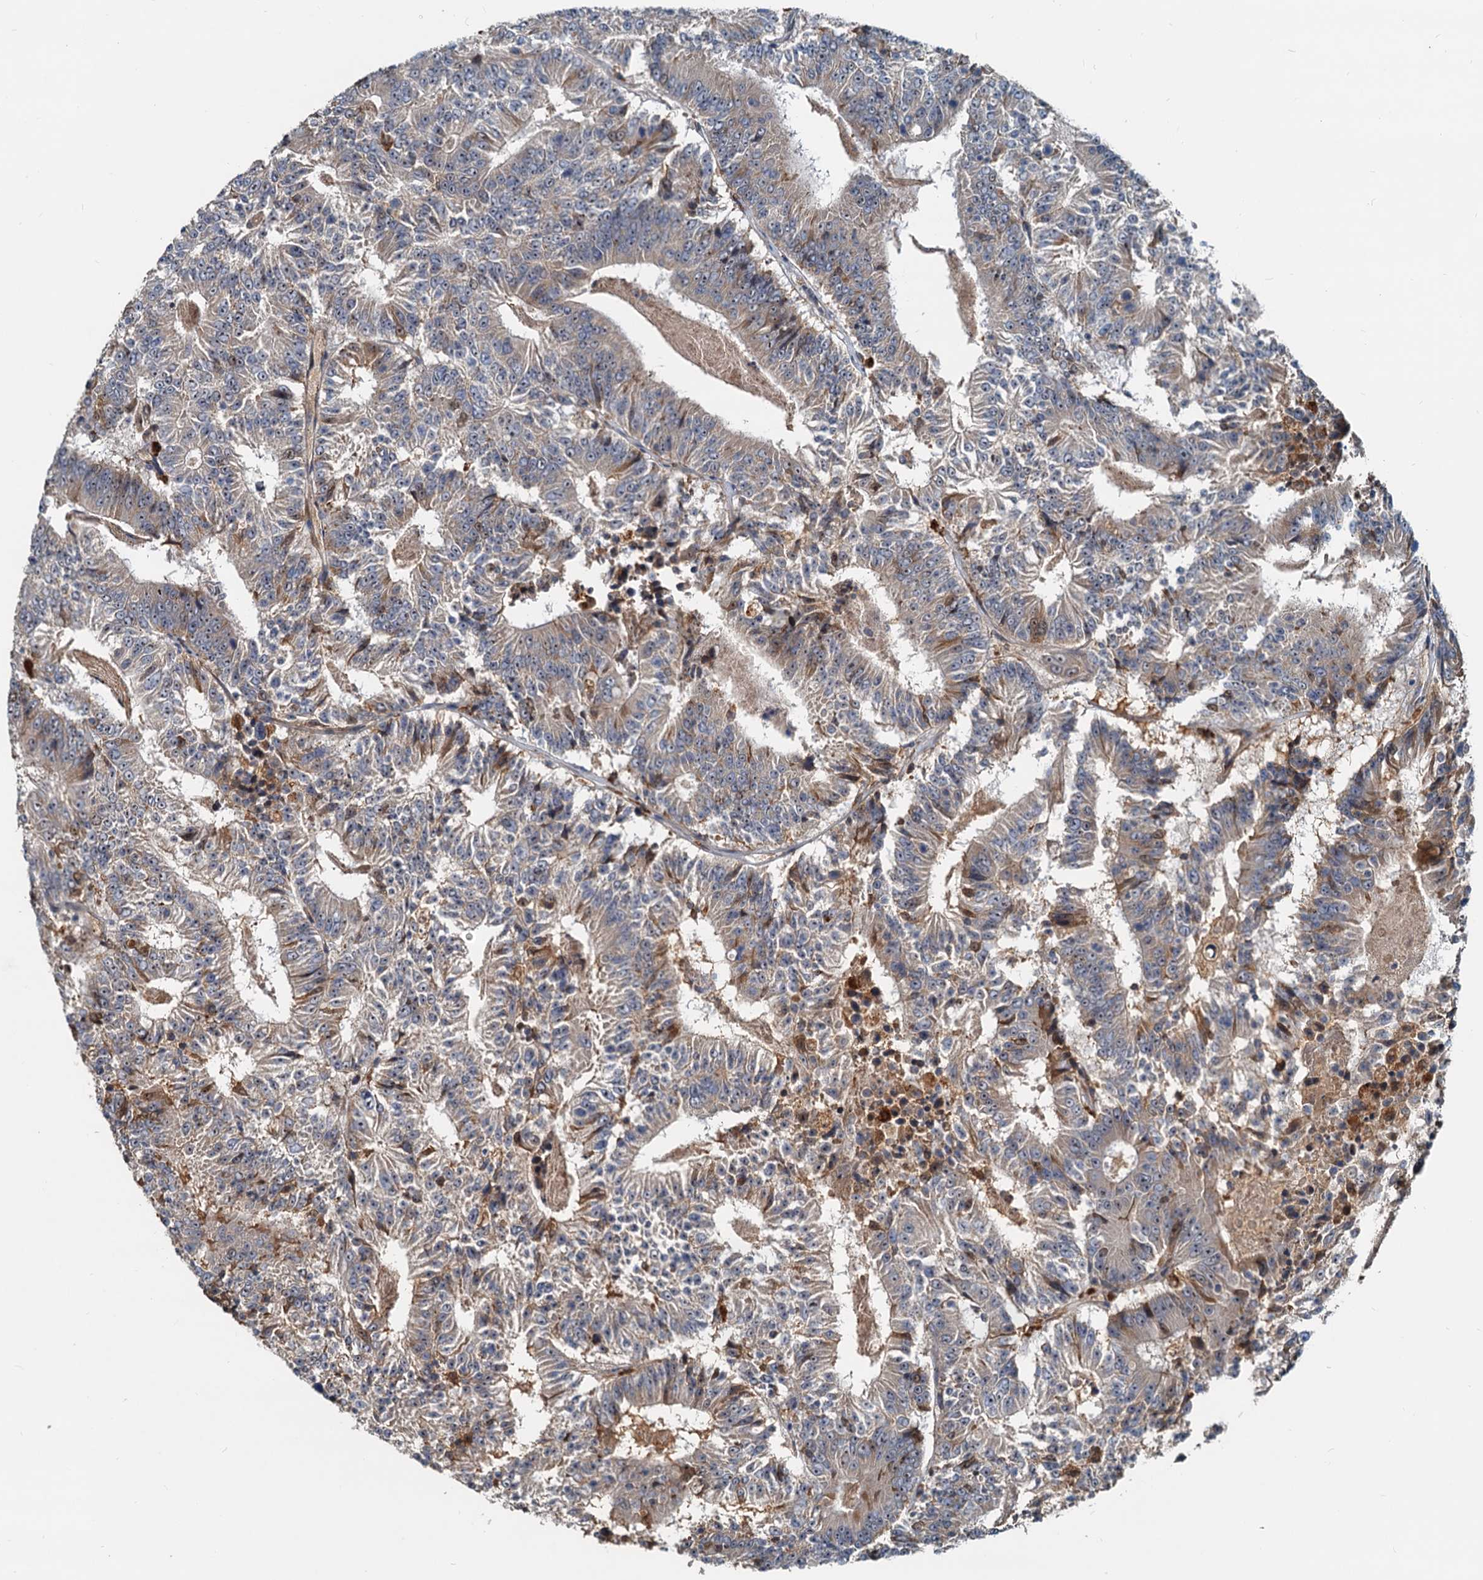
{"staining": {"intensity": "moderate", "quantity": "<25%", "location": "nuclear"}, "tissue": "colorectal cancer", "cell_type": "Tumor cells", "image_type": "cancer", "snomed": [{"axis": "morphology", "description": "Adenocarcinoma, NOS"}, {"axis": "topography", "description": "Colon"}], "caption": "Human colorectal adenocarcinoma stained for a protein (brown) reveals moderate nuclear positive expression in approximately <25% of tumor cells.", "gene": "RGS7BP", "patient": {"sex": "male", "age": 83}}